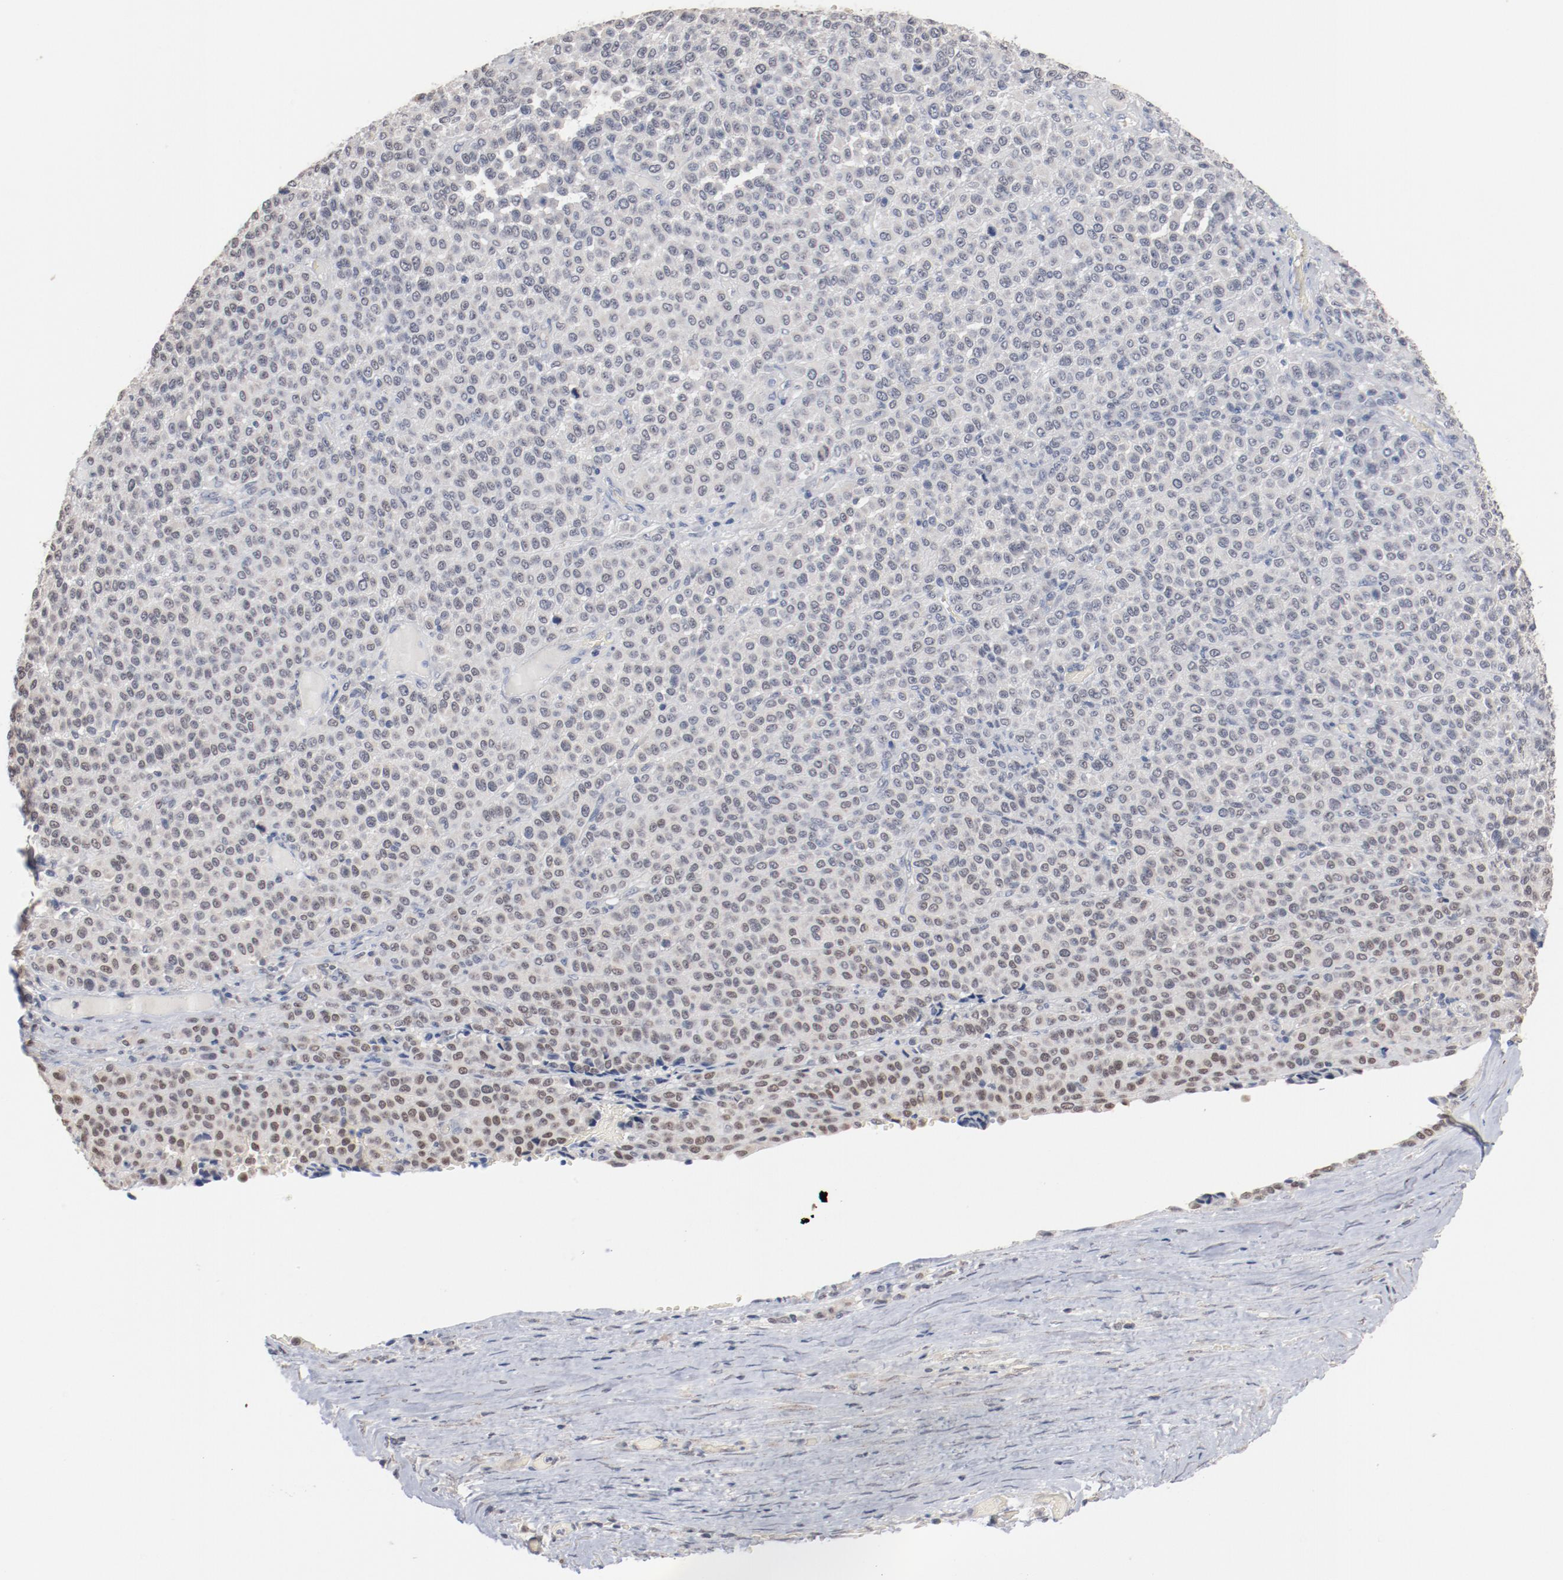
{"staining": {"intensity": "negative", "quantity": "none", "location": "none"}, "tissue": "melanoma", "cell_type": "Tumor cells", "image_type": "cancer", "snomed": [{"axis": "morphology", "description": "Malignant melanoma, Metastatic site"}, {"axis": "topography", "description": "Pancreas"}], "caption": "Melanoma was stained to show a protein in brown. There is no significant staining in tumor cells.", "gene": "ERICH1", "patient": {"sex": "female", "age": 30}}